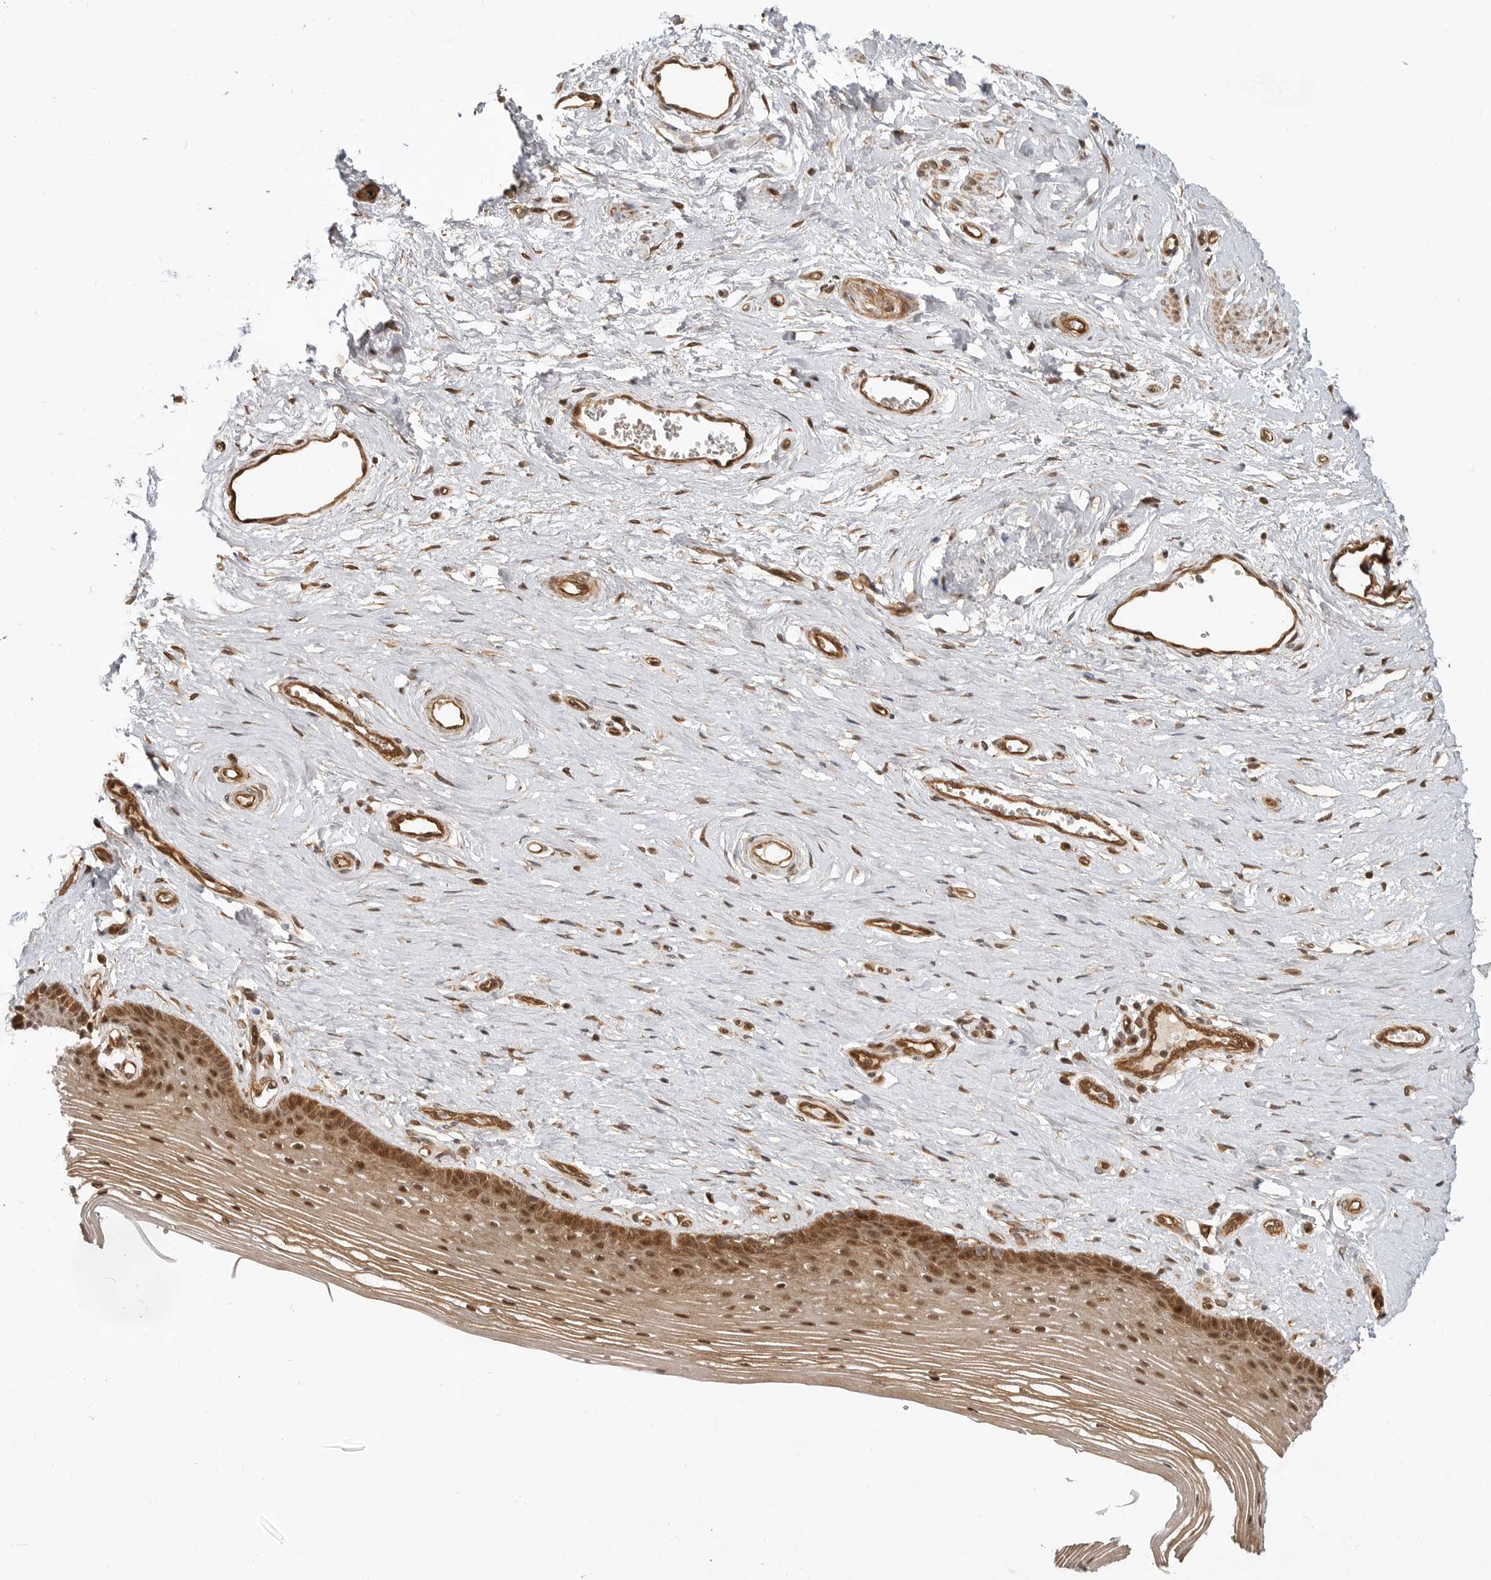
{"staining": {"intensity": "moderate", "quantity": ">75%", "location": "cytoplasmic/membranous,nuclear"}, "tissue": "vagina", "cell_type": "Squamous epithelial cells", "image_type": "normal", "snomed": [{"axis": "morphology", "description": "Normal tissue, NOS"}, {"axis": "topography", "description": "Vagina"}], "caption": "Vagina stained with DAB (3,3'-diaminobenzidine) immunohistochemistry (IHC) shows medium levels of moderate cytoplasmic/membranous,nuclear expression in approximately >75% of squamous epithelial cells. (Stains: DAB in brown, nuclei in blue, Microscopy: brightfield microscopy at high magnification).", "gene": "ADPRS", "patient": {"sex": "female", "age": 46}}